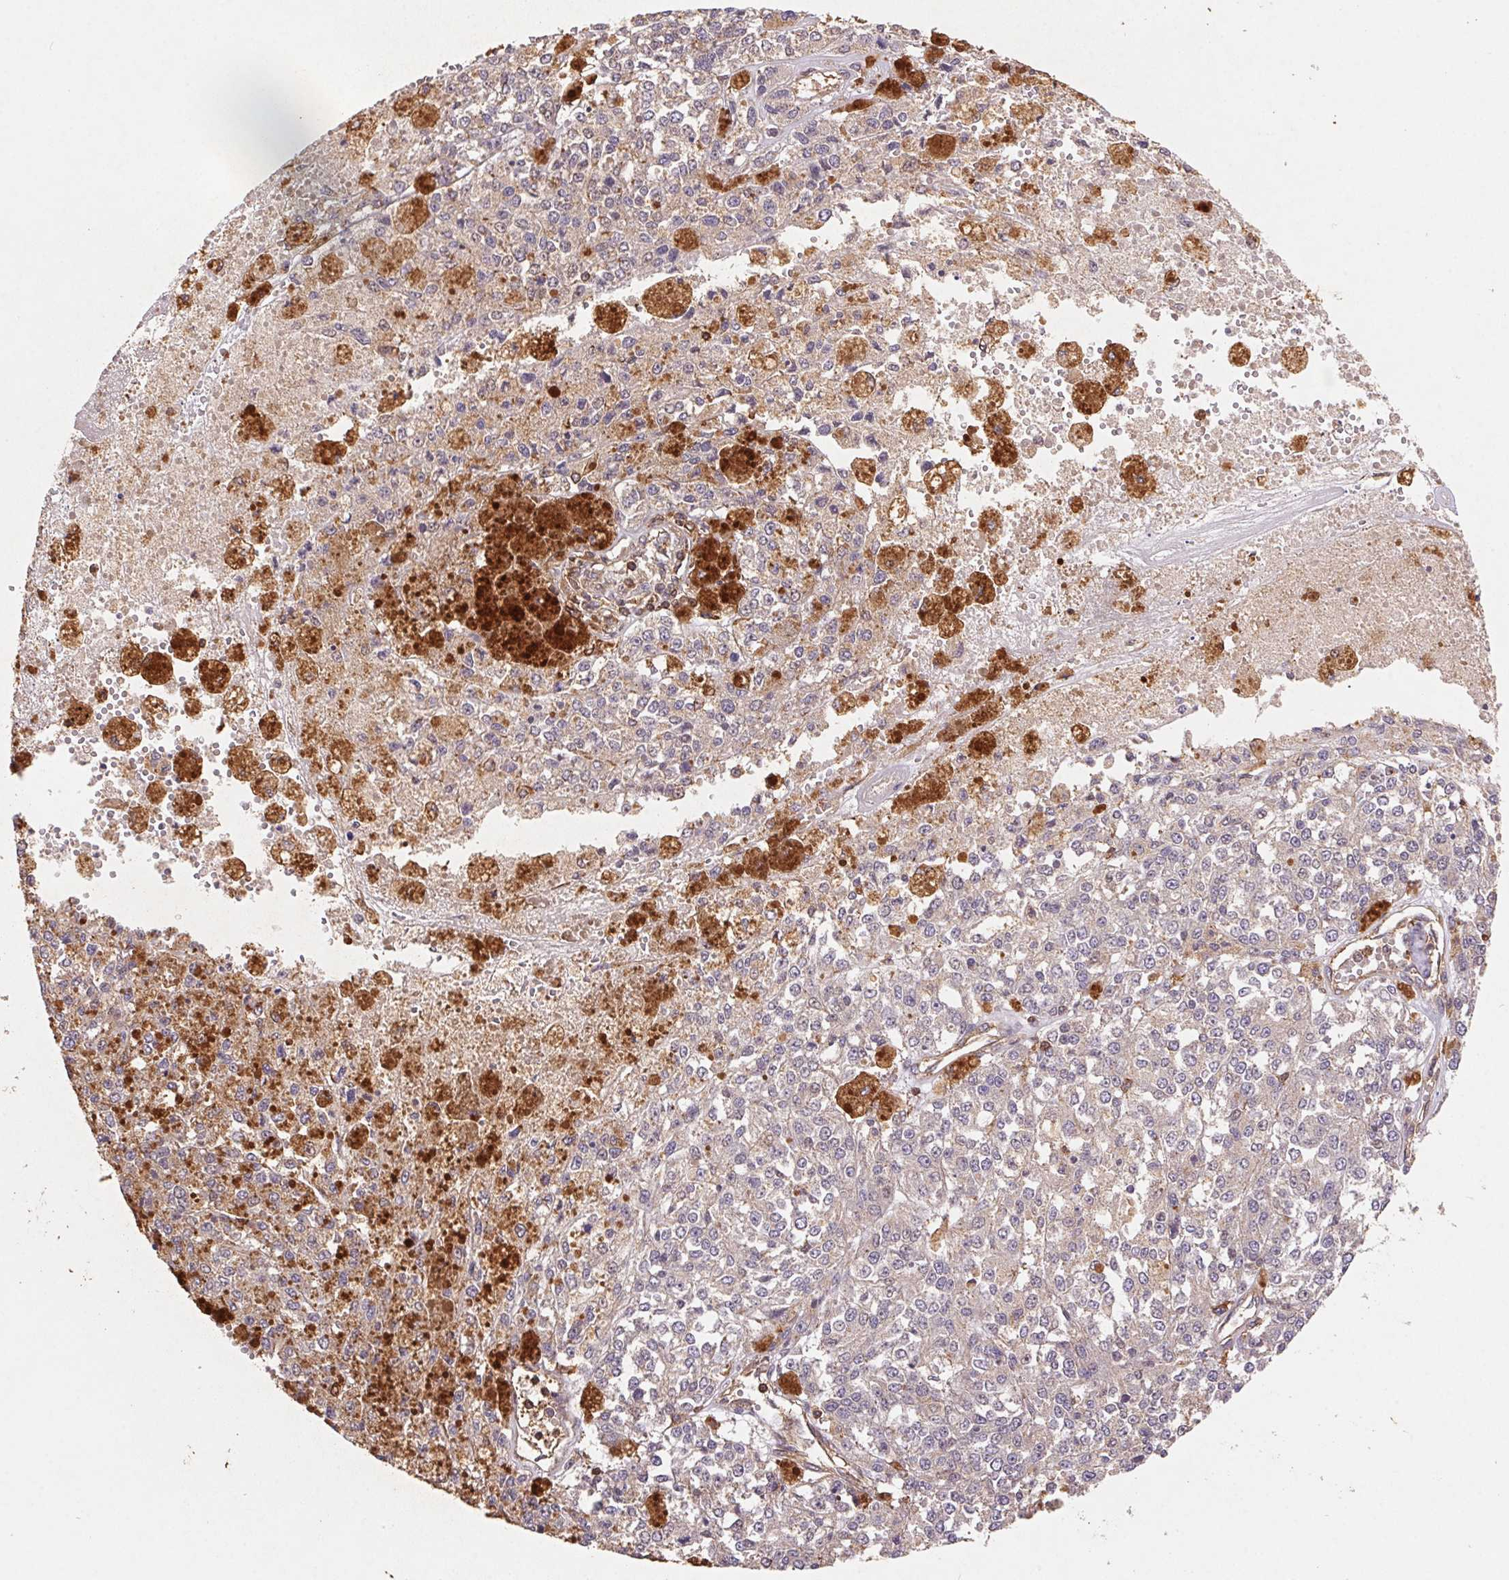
{"staining": {"intensity": "negative", "quantity": "none", "location": "none"}, "tissue": "melanoma", "cell_type": "Tumor cells", "image_type": "cancer", "snomed": [{"axis": "morphology", "description": "Malignant melanoma, Metastatic site"}, {"axis": "topography", "description": "Lymph node"}], "caption": "A high-resolution micrograph shows immunohistochemistry staining of malignant melanoma (metastatic site), which reveals no significant staining in tumor cells.", "gene": "ATG10", "patient": {"sex": "female", "age": 64}}